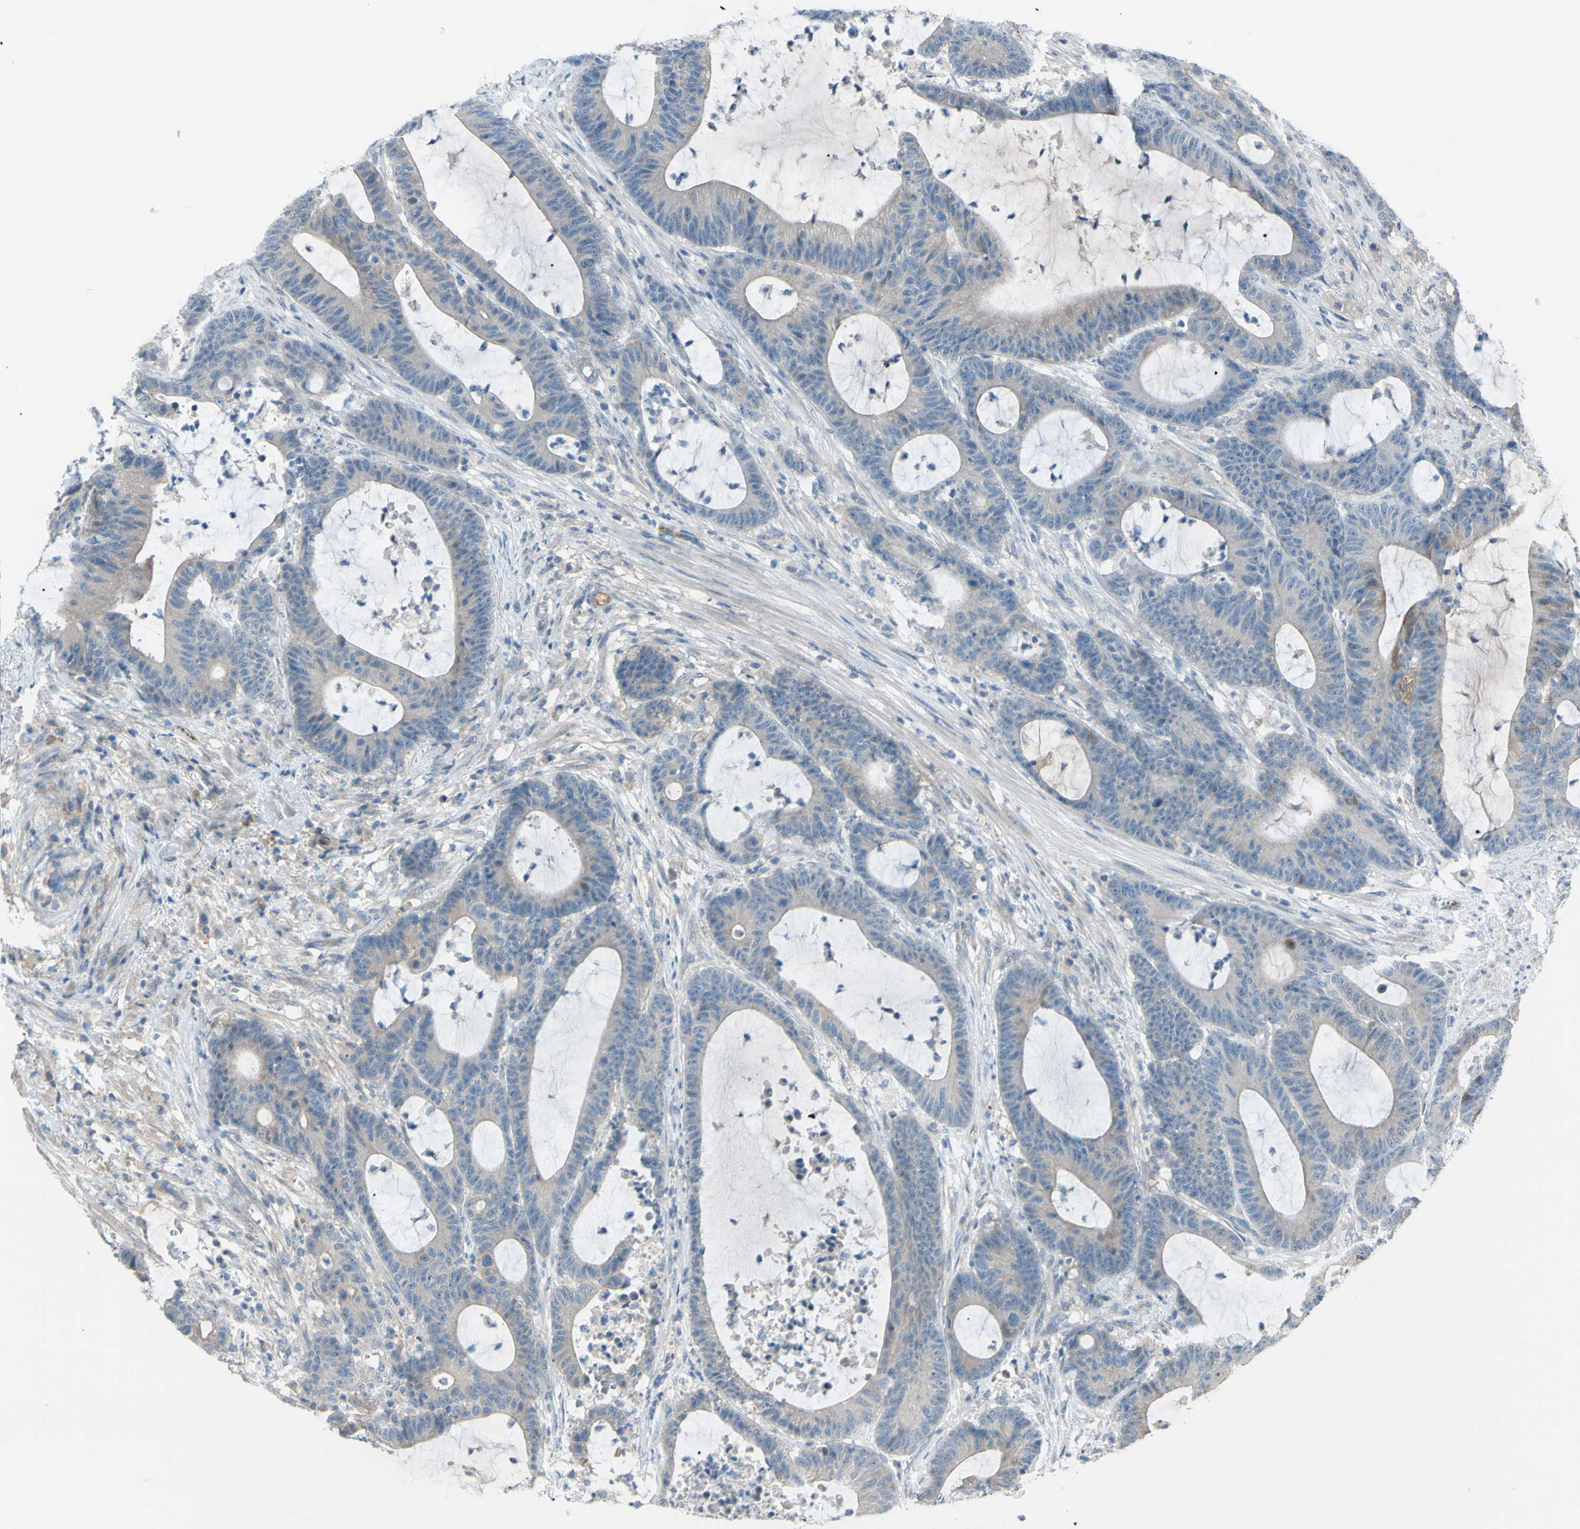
{"staining": {"intensity": "weak", "quantity": "<25%", "location": "cytoplasmic/membranous"}, "tissue": "colorectal cancer", "cell_type": "Tumor cells", "image_type": "cancer", "snomed": [{"axis": "morphology", "description": "Adenocarcinoma, NOS"}, {"axis": "topography", "description": "Colon"}], "caption": "This is an IHC histopathology image of adenocarcinoma (colorectal). There is no positivity in tumor cells.", "gene": "ATRN", "patient": {"sex": "female", "age": 84}}